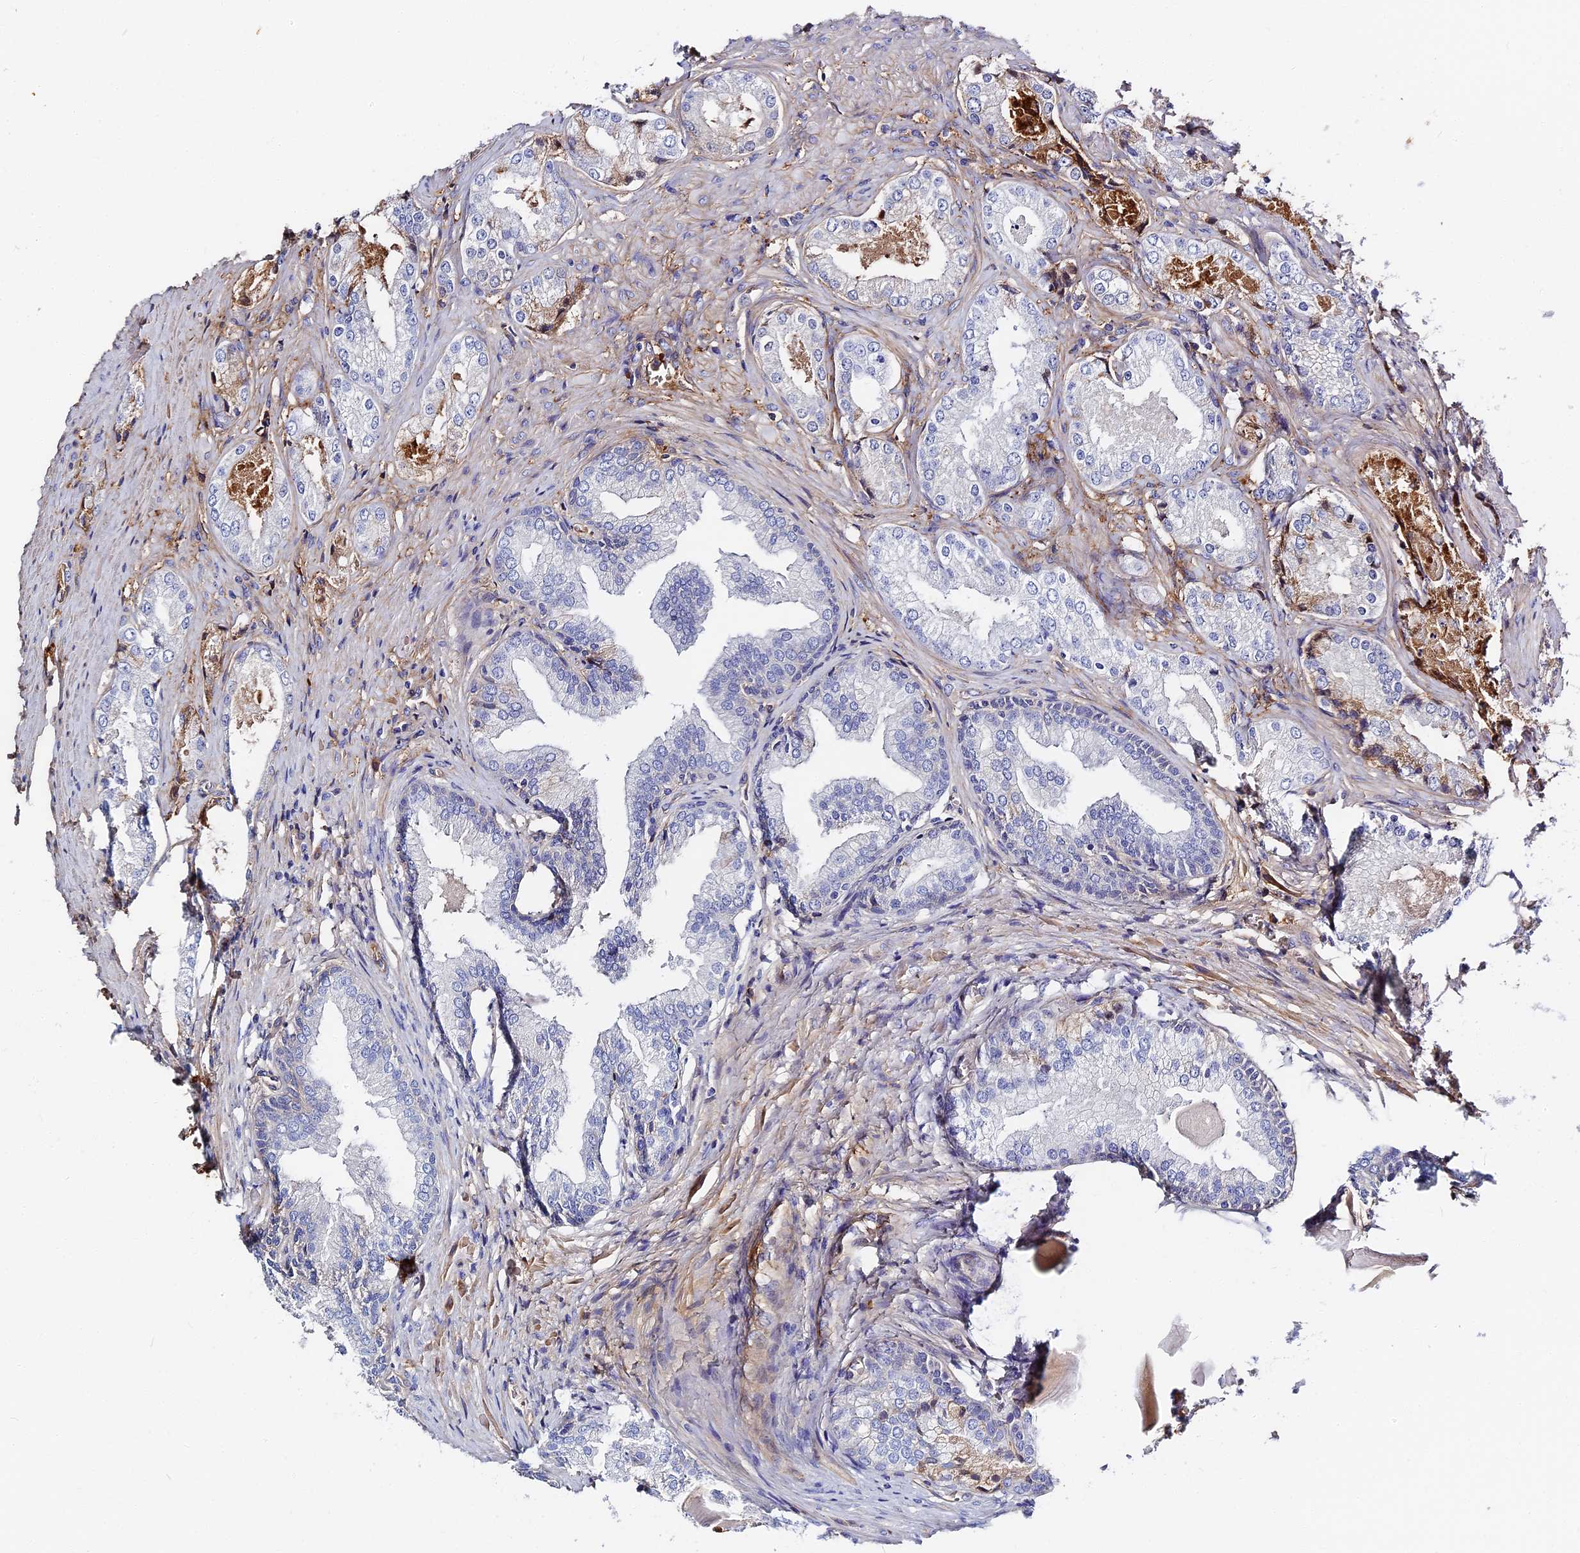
{"staining": {"intensity": "negative", "quantity": "none", "location": "none"}, "tissue": "prostate cancer", "cell_type": "Tumor cells", "image_type": "cancer", "snomed": [{"axis": "morphology", "description": "Adenocarcinoma, Low grade"}, {"axis": "topography", "description": "Prostate"}], "caption": "Immunohistochemical staining of prostate low-grade adenocarcinoma exhibits no significant positivity in tumor cells.", "gene": "ITIH1", "patient": {"sex": "male", "age": 68}}